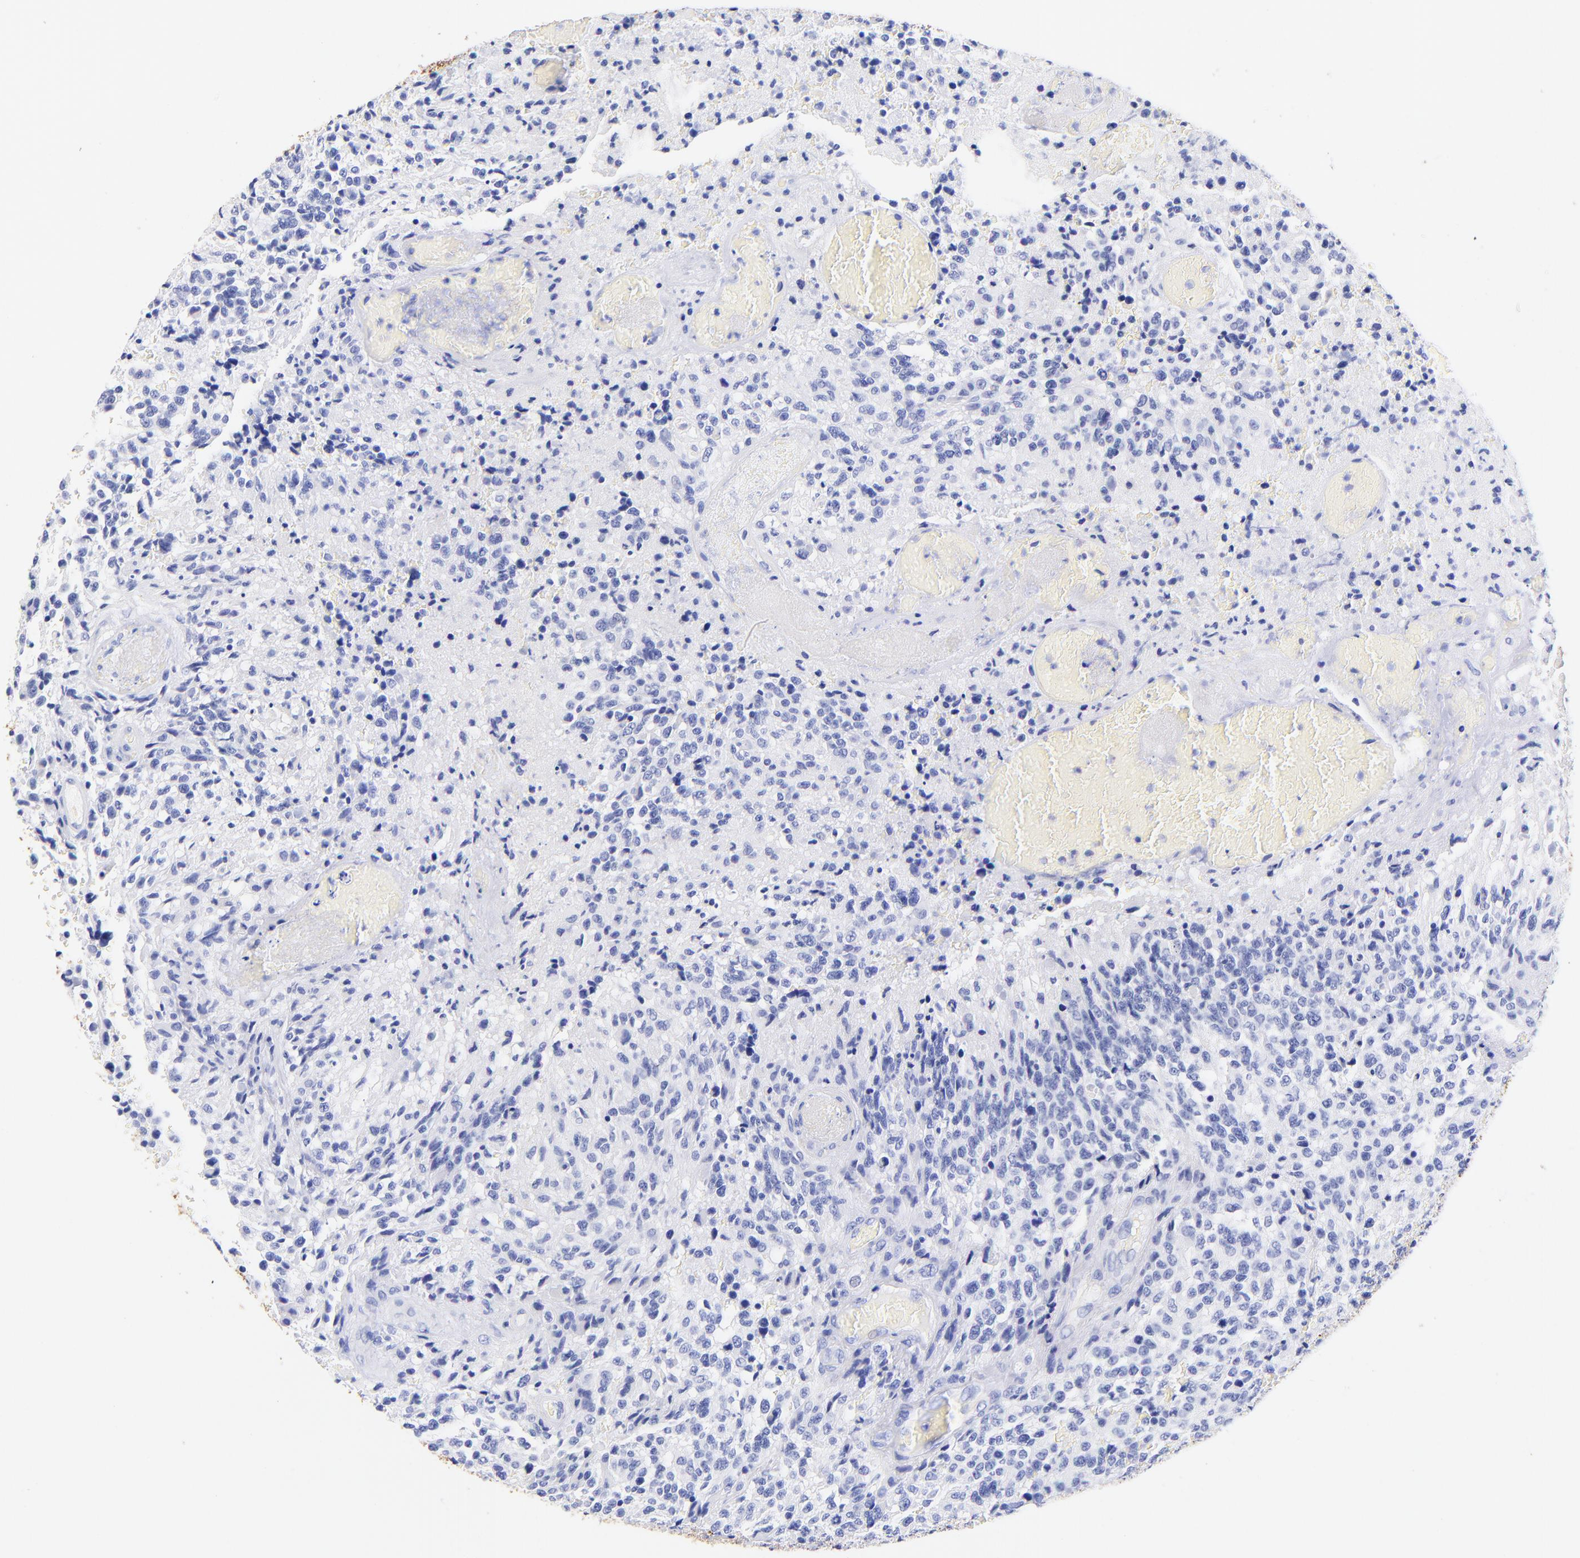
{"staining": {"intensity": "negative", "quantity": "none", "location": "none"}, "tissue": "glioma", "cell_type": "Tumor cells", "image_type": "cancer", "snomed": [{"axis": "morphology", "description": "Glioma, malignant, High grade"}, {"axis": "topography", "description": "Brain"}], "caption": "Image shows no protein expression in tumor cells of glioma tissue.", "gene": "KRT19", "patient": {"sex": "male", "age": 36}}